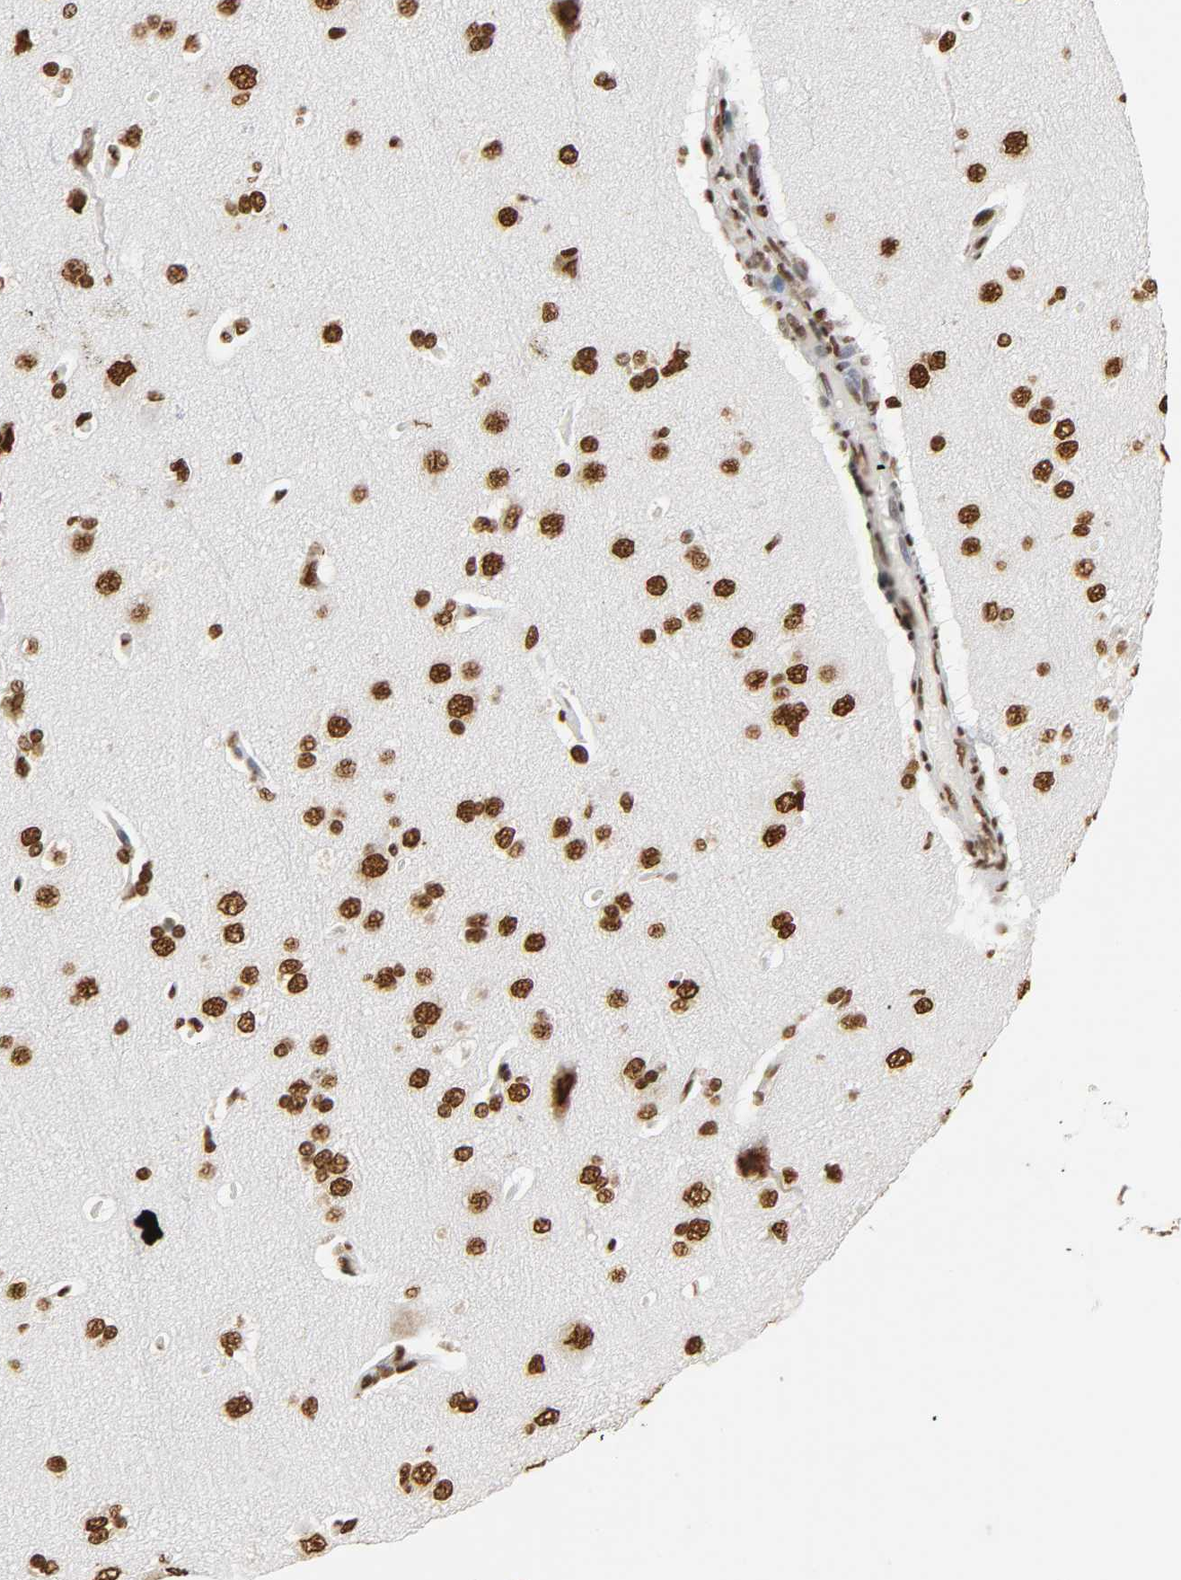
{"staining": {"intensity": "strong", "quantity": ">75%", "location": "nuclear"}, "tissue": "cerebral cortex", "cell_type": "Endothelial cells", "image_type": "normal", "snomed": [{"axis": "morphology", "description": "Normal tissue, NOS"}, {"axis": "topography", "description": "Cerebral cortex"}], "caption": "A micrograph of cerebral cortex stained for a protein shows strong nuclear brown staining in endothelial cells. Ihc stains the protein in brown and the nuclei are stained blue.", "gene": "HNRNPC", "patient": {"sex": "male", "age": 62}}